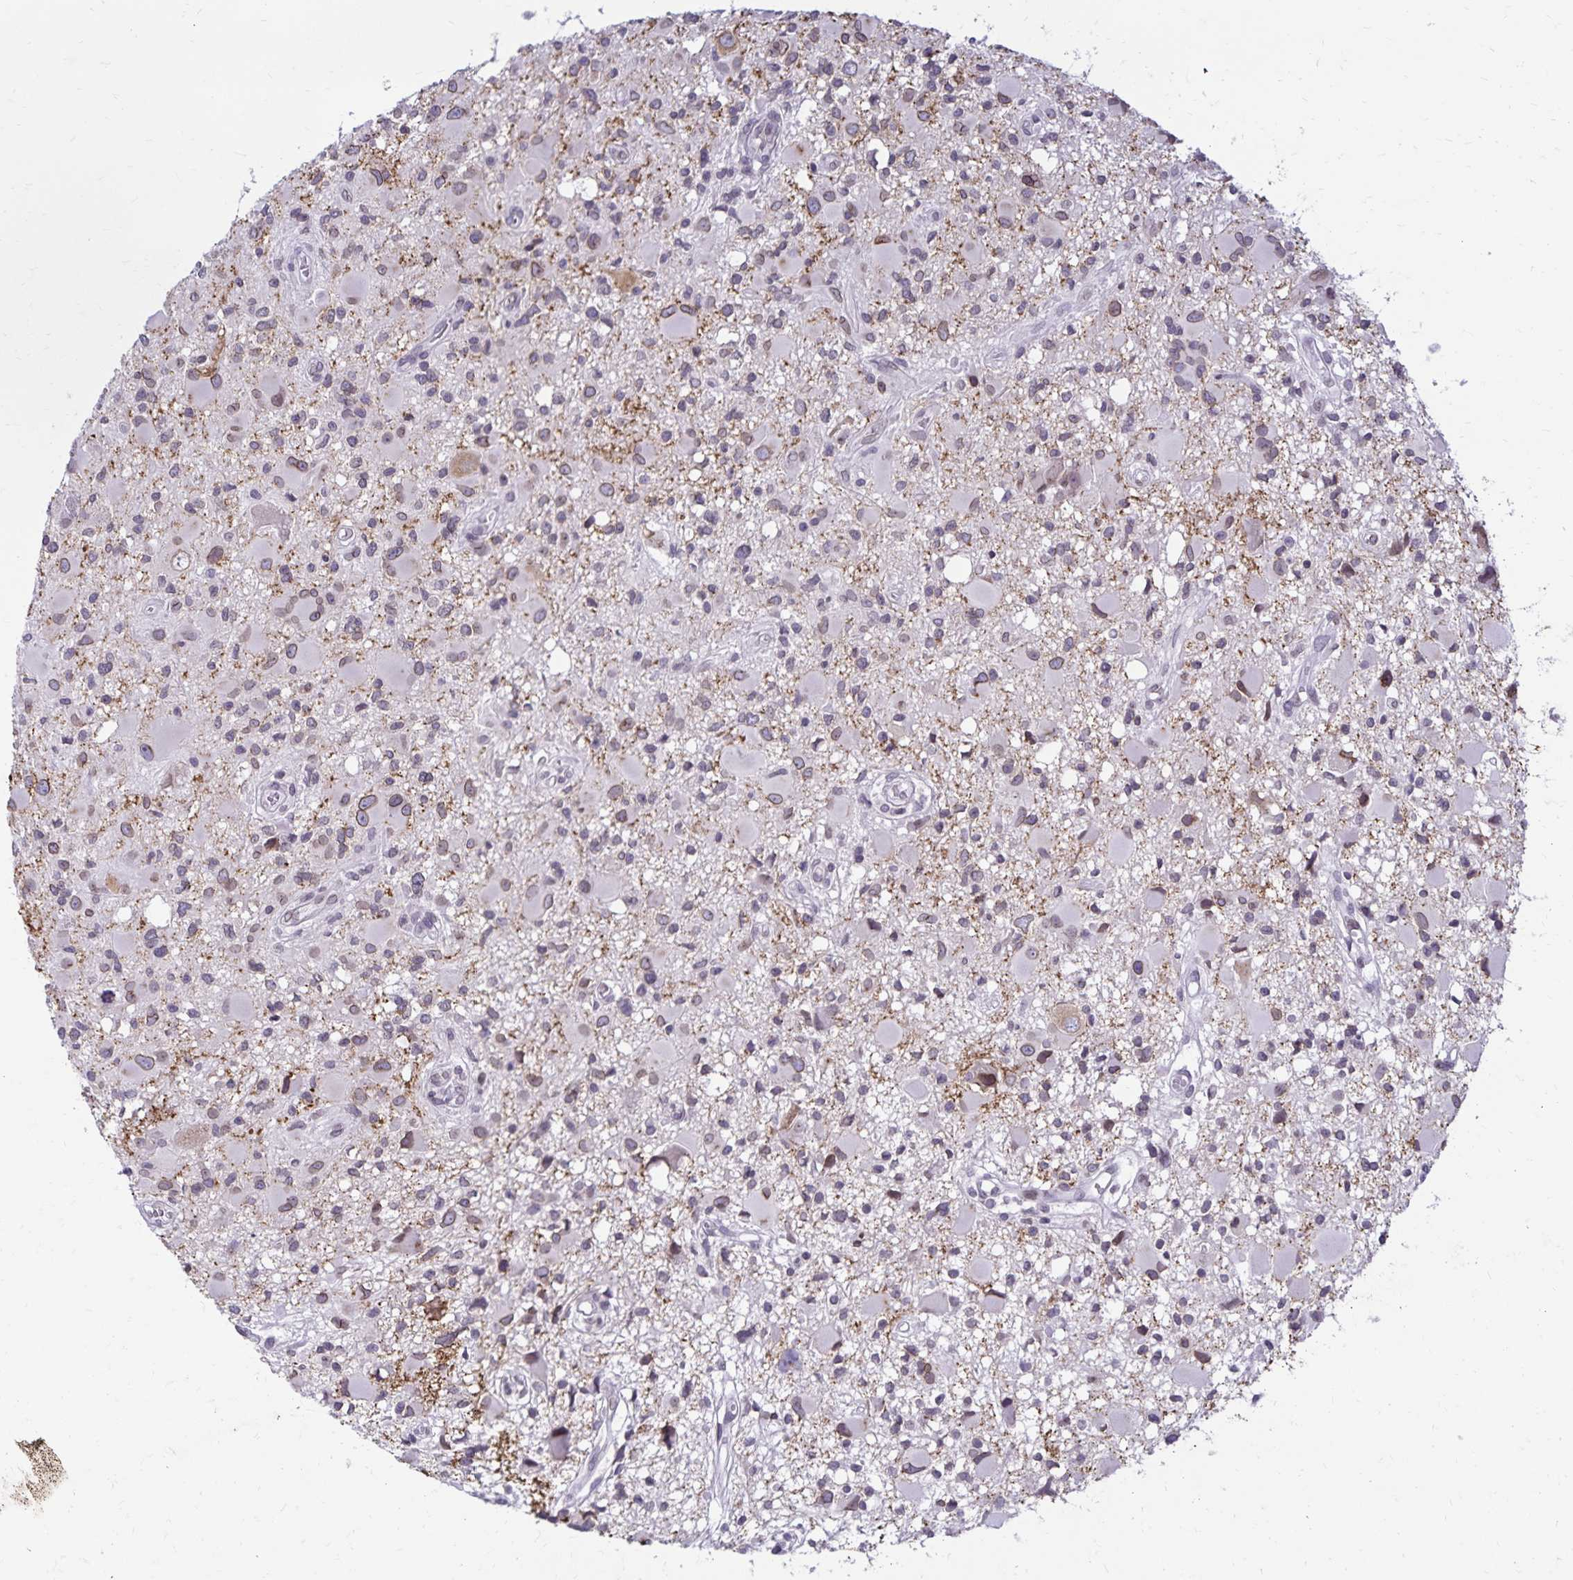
{"staining": {"intensity": "negative", "quantity": "none", "location": "none"}, "tissue": "glioma", "cell_type": "Tumor cells", "image_type": "cancer", "snomed": [{"axis": "morphology", "description": "Glioma, malignant, High grade"}, {"axis": "topography", "description": "Brain"}], "caption": "An image of glioma stained for a protein displays no brown staining in tumor cells.", "gene": "FAM166C", "patient": {"sex": "male", "age": 54}}